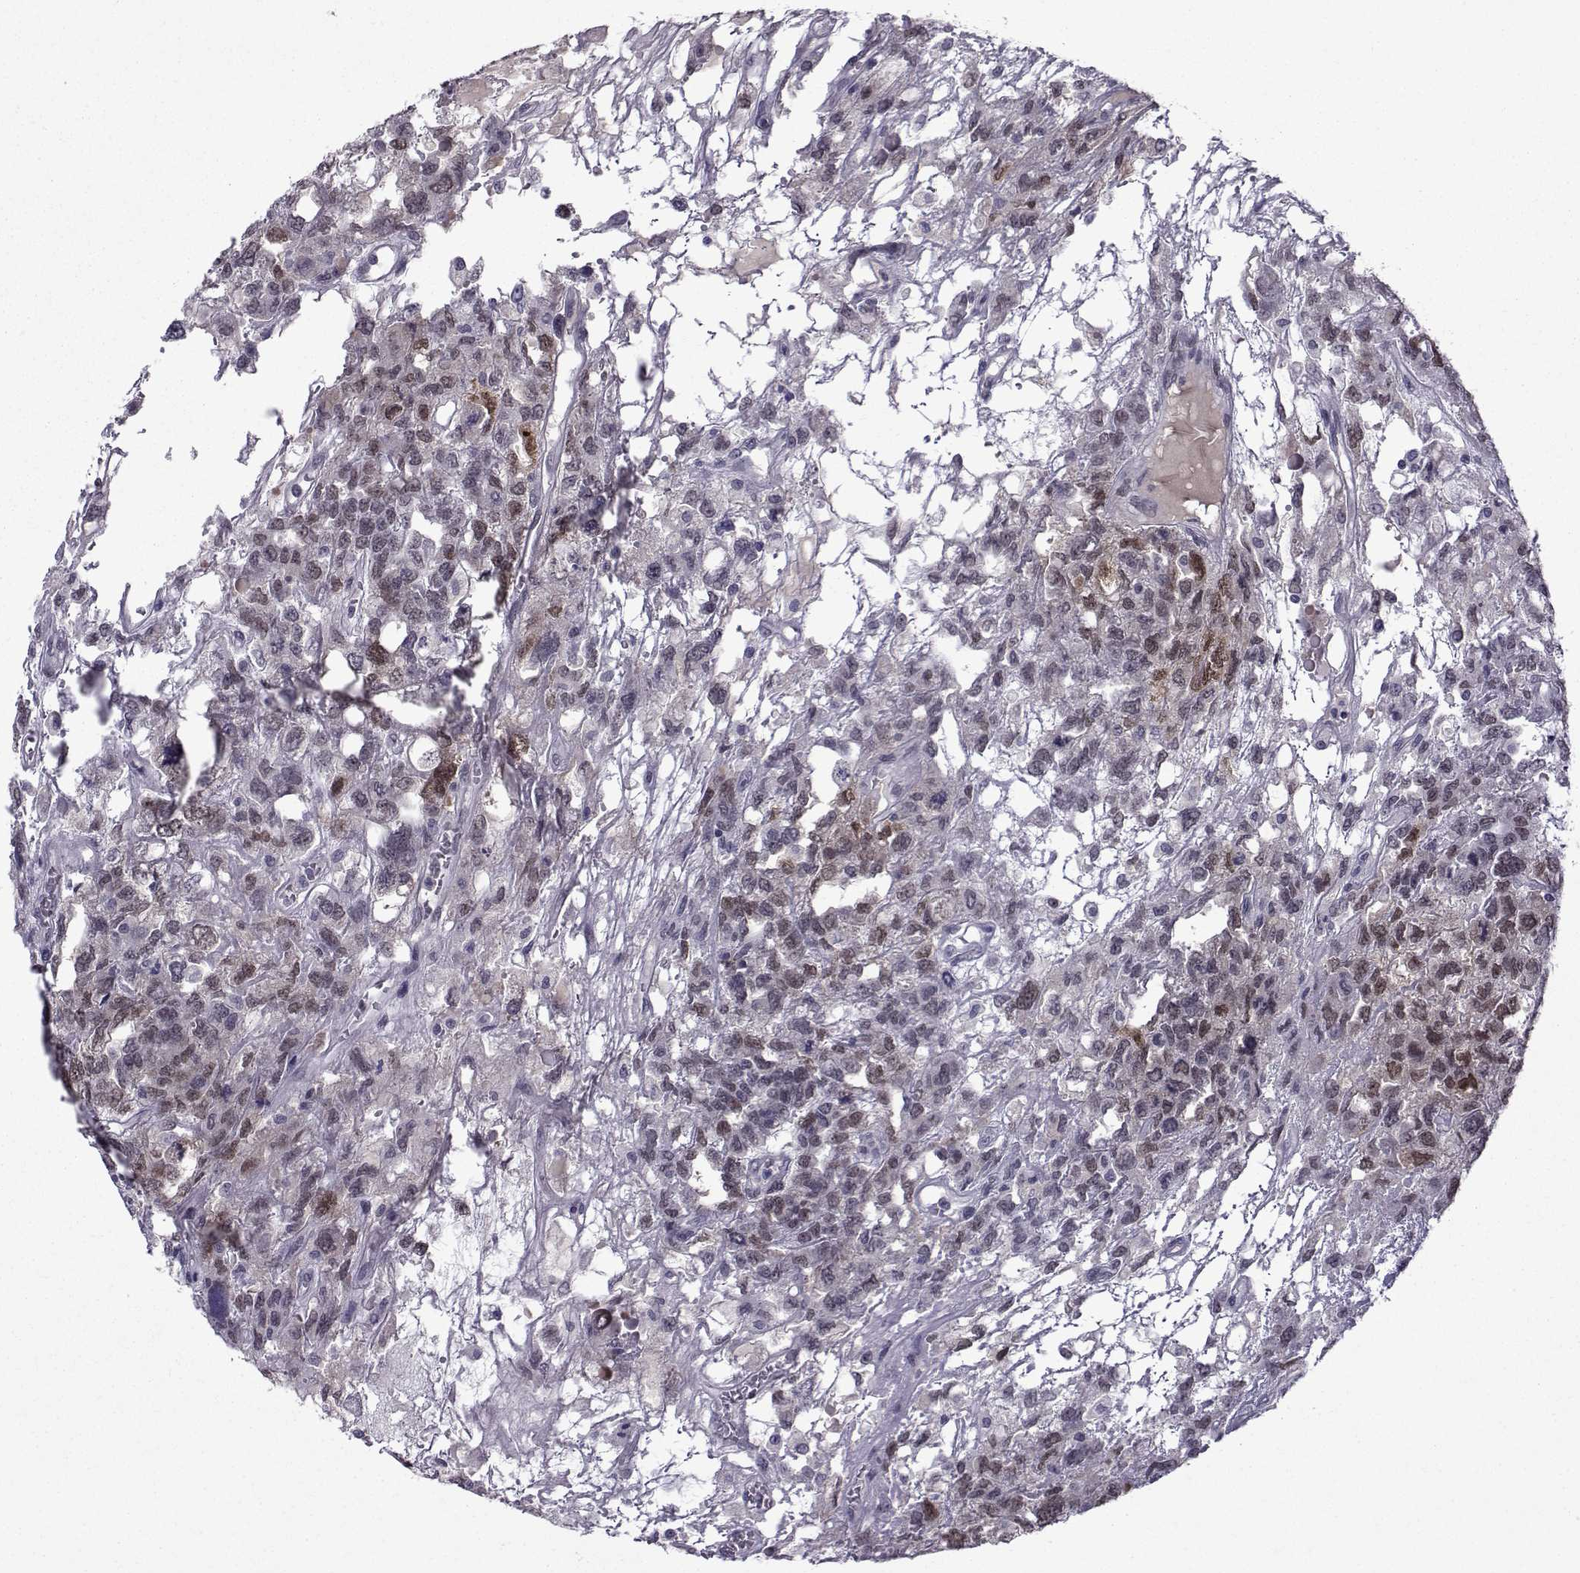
{"staining": {"intensity": "strong", "quantity": "<25%", "location": "nuclear"}, "tissue": "testis cancer", "cell_type": "Tumor cells", "image_type": "cancer", "snomed": [{"axis": "morphology", "description": "Seminoma, NOS"}, {"axis": "topography", "description": "Testis"}], "caption": "Immunohistochemical staining of testis cancer (seminoma) shows medium levels of strong nuclear expression in approximately <25% of tumor cells. The staining is performed using DAB brown chromogen to label protein expression. The nuclei are counter-stained blue using hematoxylin.", "gene": "RBM24", "patient": {"sex": "male", "age": 52}}